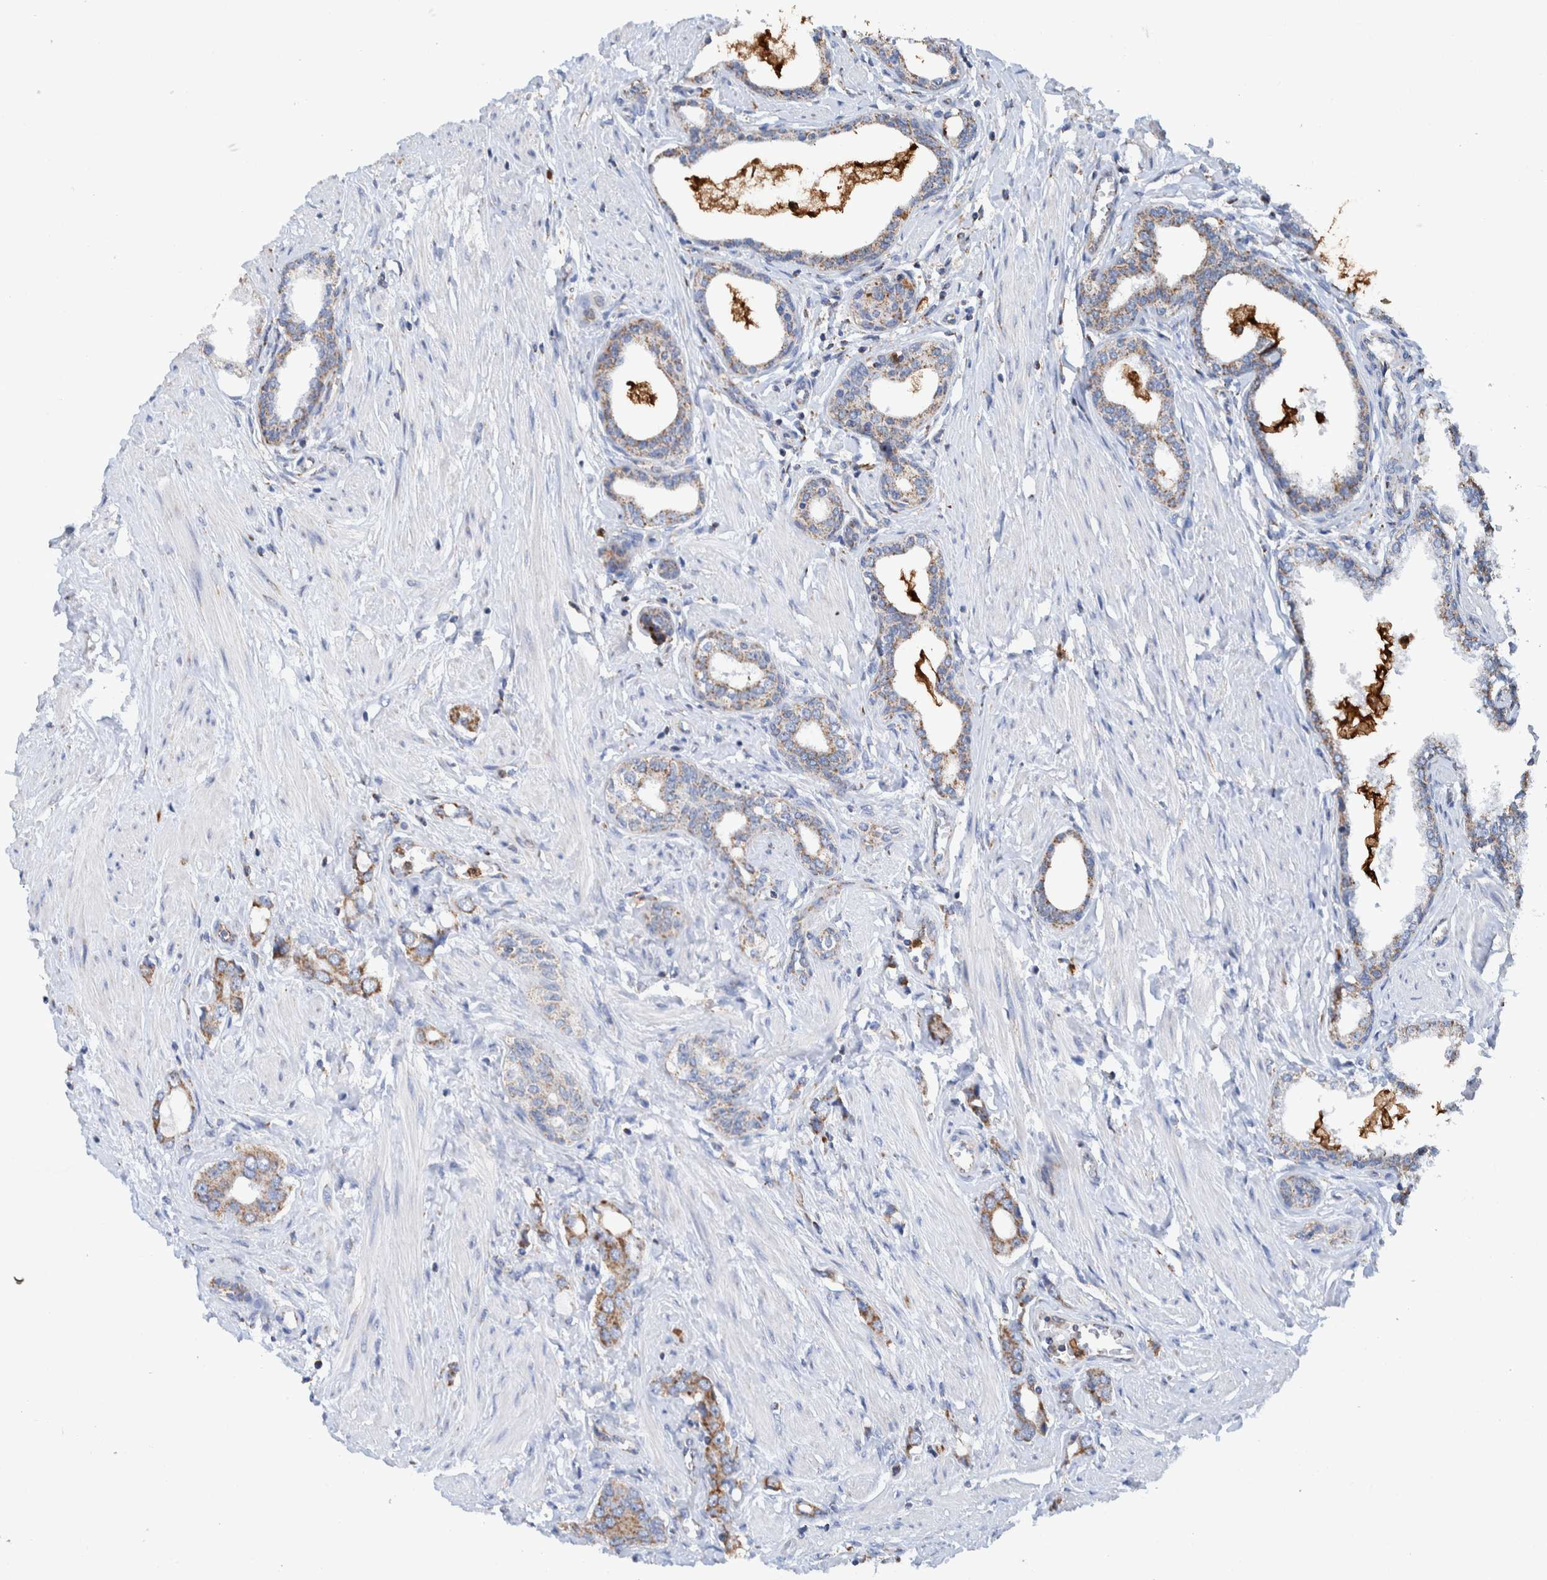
{"staining": {"intensity": "weak", "quantity": "25%-75%", "location": "cytoplasmic/membranous"}, "tissue": "prostate cancer", "cell_type": "Tumor cells", "image_type": "cancer", "snomed": [{"axis": "morphology", "description": "Adenocarcinoma, High grade"}, {"axis": "topography", "description": "Prostate"}], "caption": "This is a micrograph of immunohistochemistry (IHC) staining of prostate adenocarcinoma (high-grade), which shows weak positivity in the cytoplasmic/membranous of tumor cells.", "gene": "DECR1", "patient": {"sex": "male", "age": 52}}